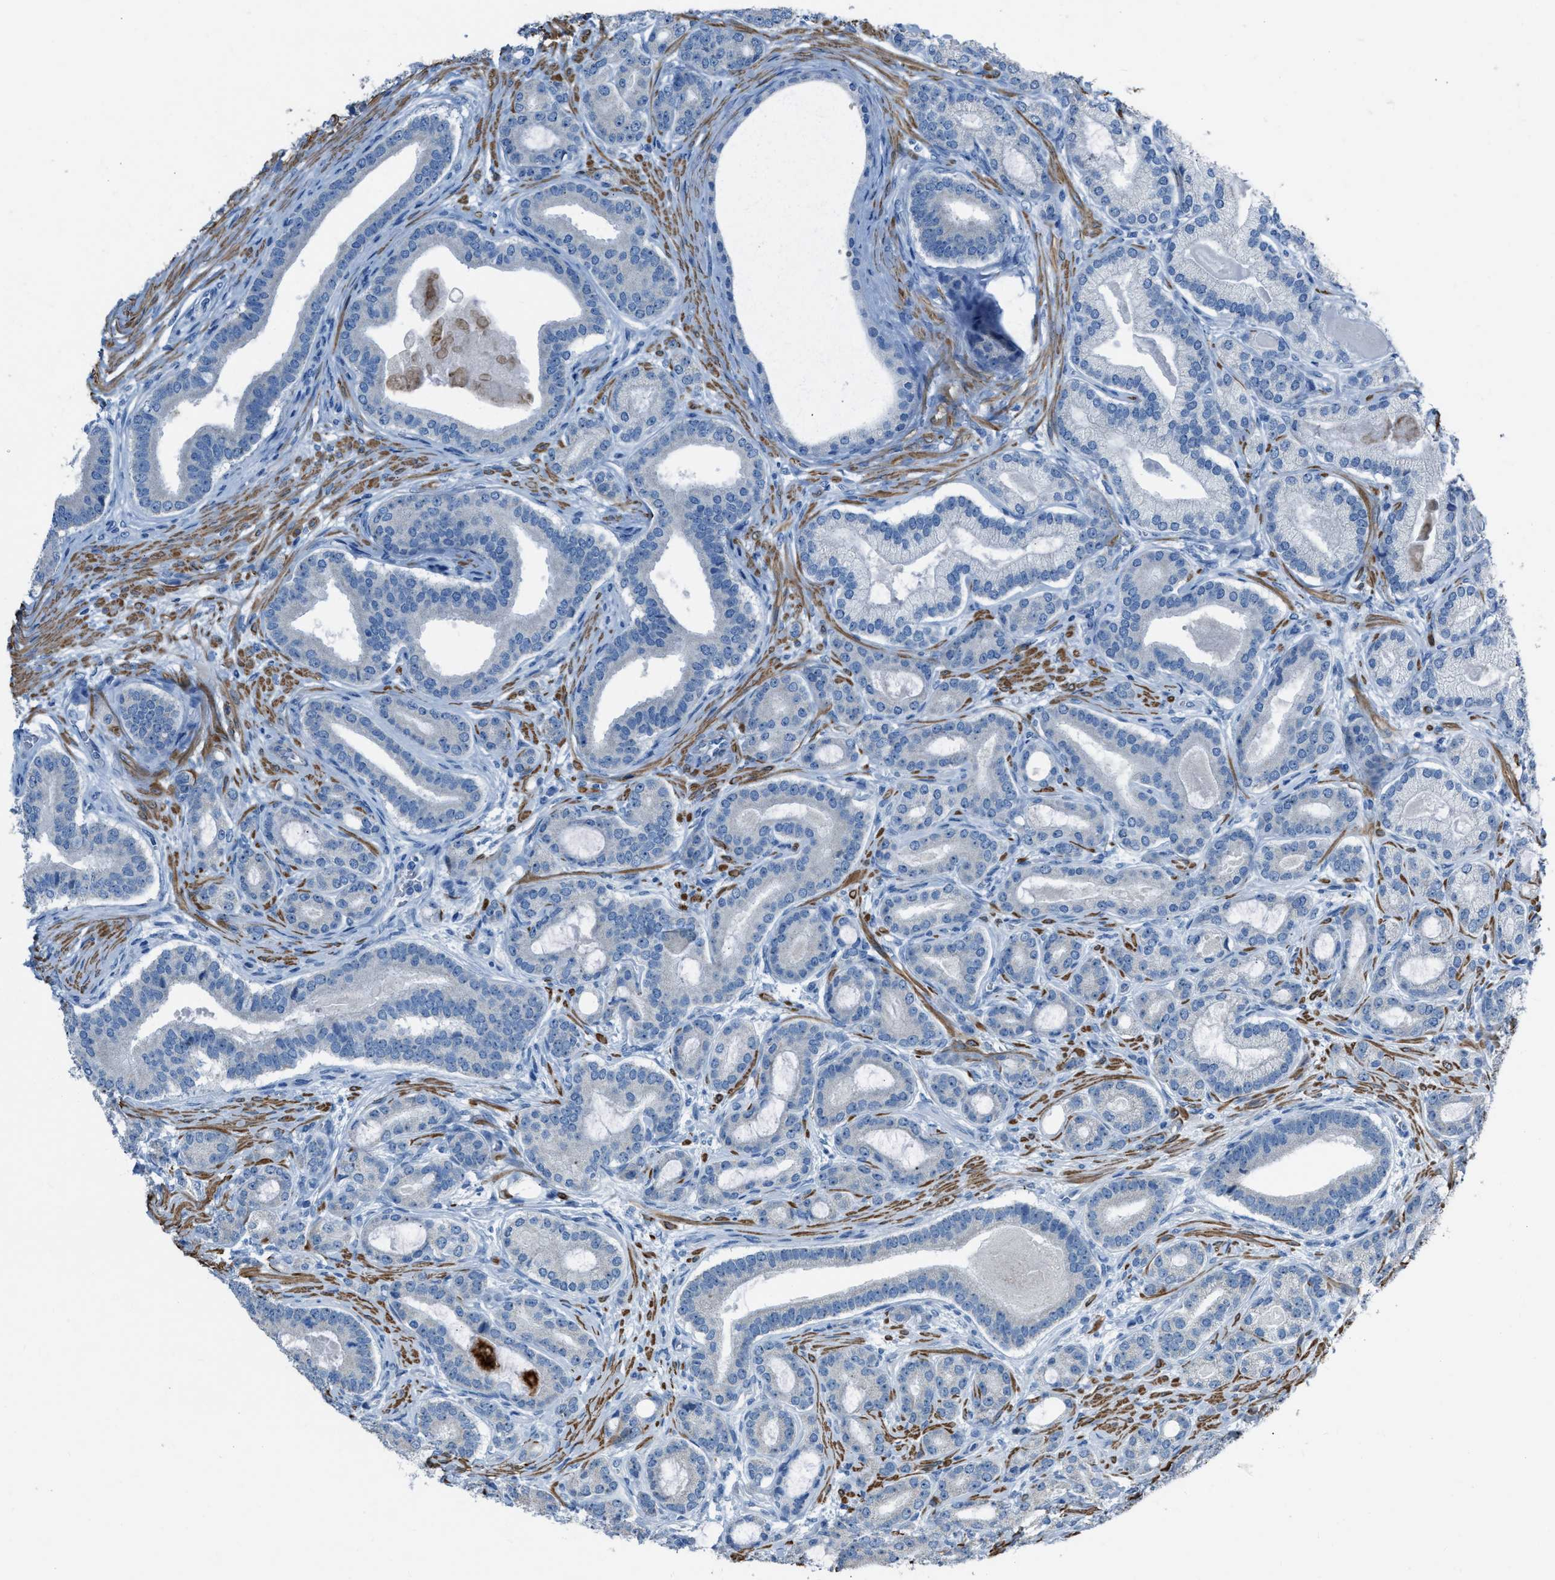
{"staining": {"intensity": "negative", "quantity": "none", "location": "none"}, "tissue": "prostate cancer", "cell_type": "Tumor cells", "image_type": "cancer", "snomed": [{"axis": "morphology", "description": "Adenocarcinoma, High grade"}, {"axis": "topography", "description": "Prostate"}], "caption": "Immunohistochemical staining of human prostate cancer (adenocarcinoma (high-grade)) displays no significant staining in tumor cells.", "gene": "SPATC1L", "patient": {"sex": "male", "age": 60}}